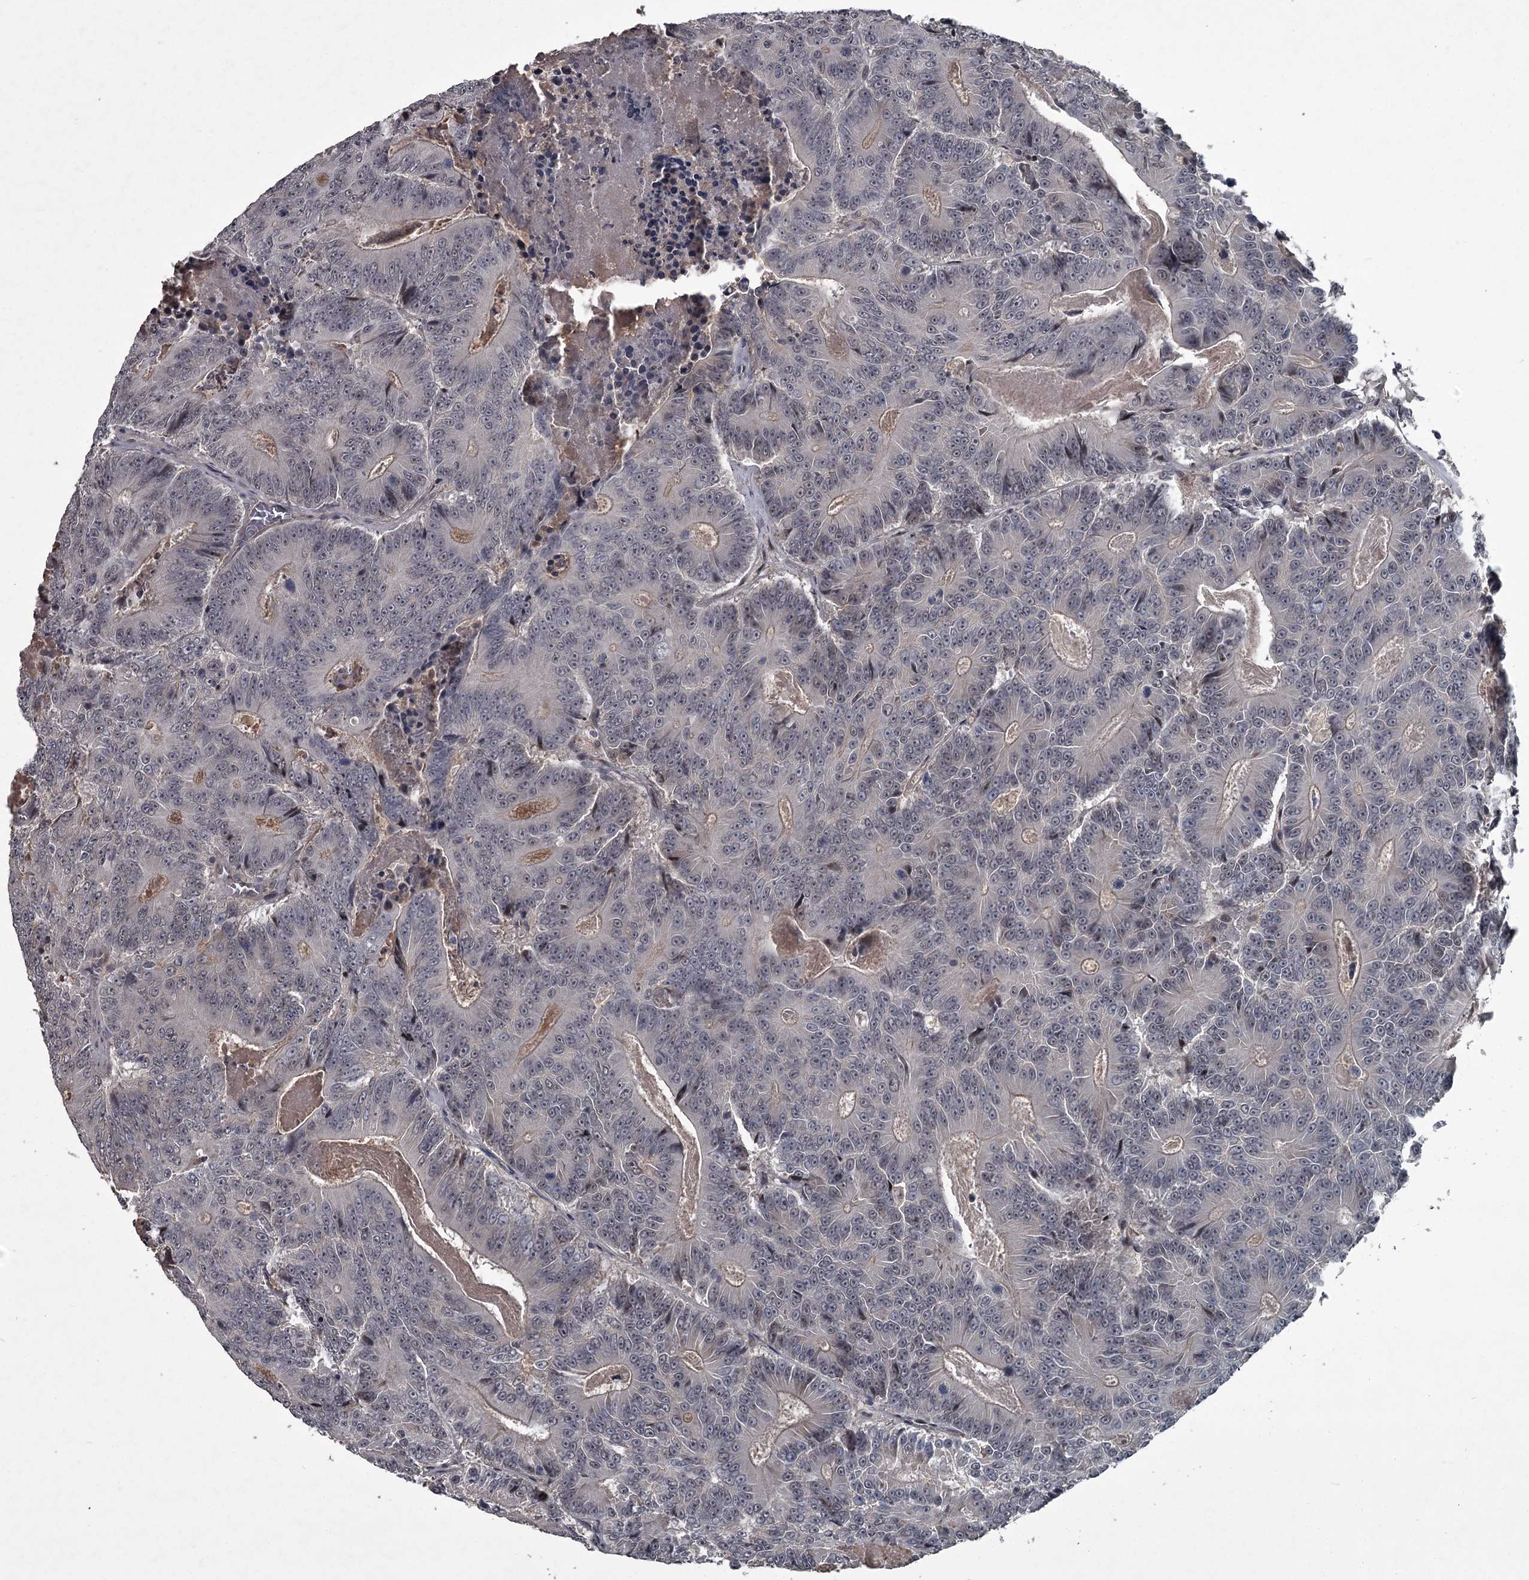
{"staining": {"intensity": "negative", "quantity": "none", "location": "none"}, "tissue": "colorectal cancer", "cell_type": "Tumor cells", "image_type": "cancer", "snomed": [{"axis": "morphology", "description": "Adenocarcinoma, NOS"}, {"axis": "topography", "description": "Colon"}], "caption": "This micrograph is of colorectal cancer (adenocarcinoma) stained with immunohistochemistry to label a protein in brown with the nuclei are counter-stained blue. There is no positivity in tumor cells. (IHC, brightfield microscopy, high magnification).", "gene": "FLVCR2", "patient": {"sex": "male", "age": 83}}